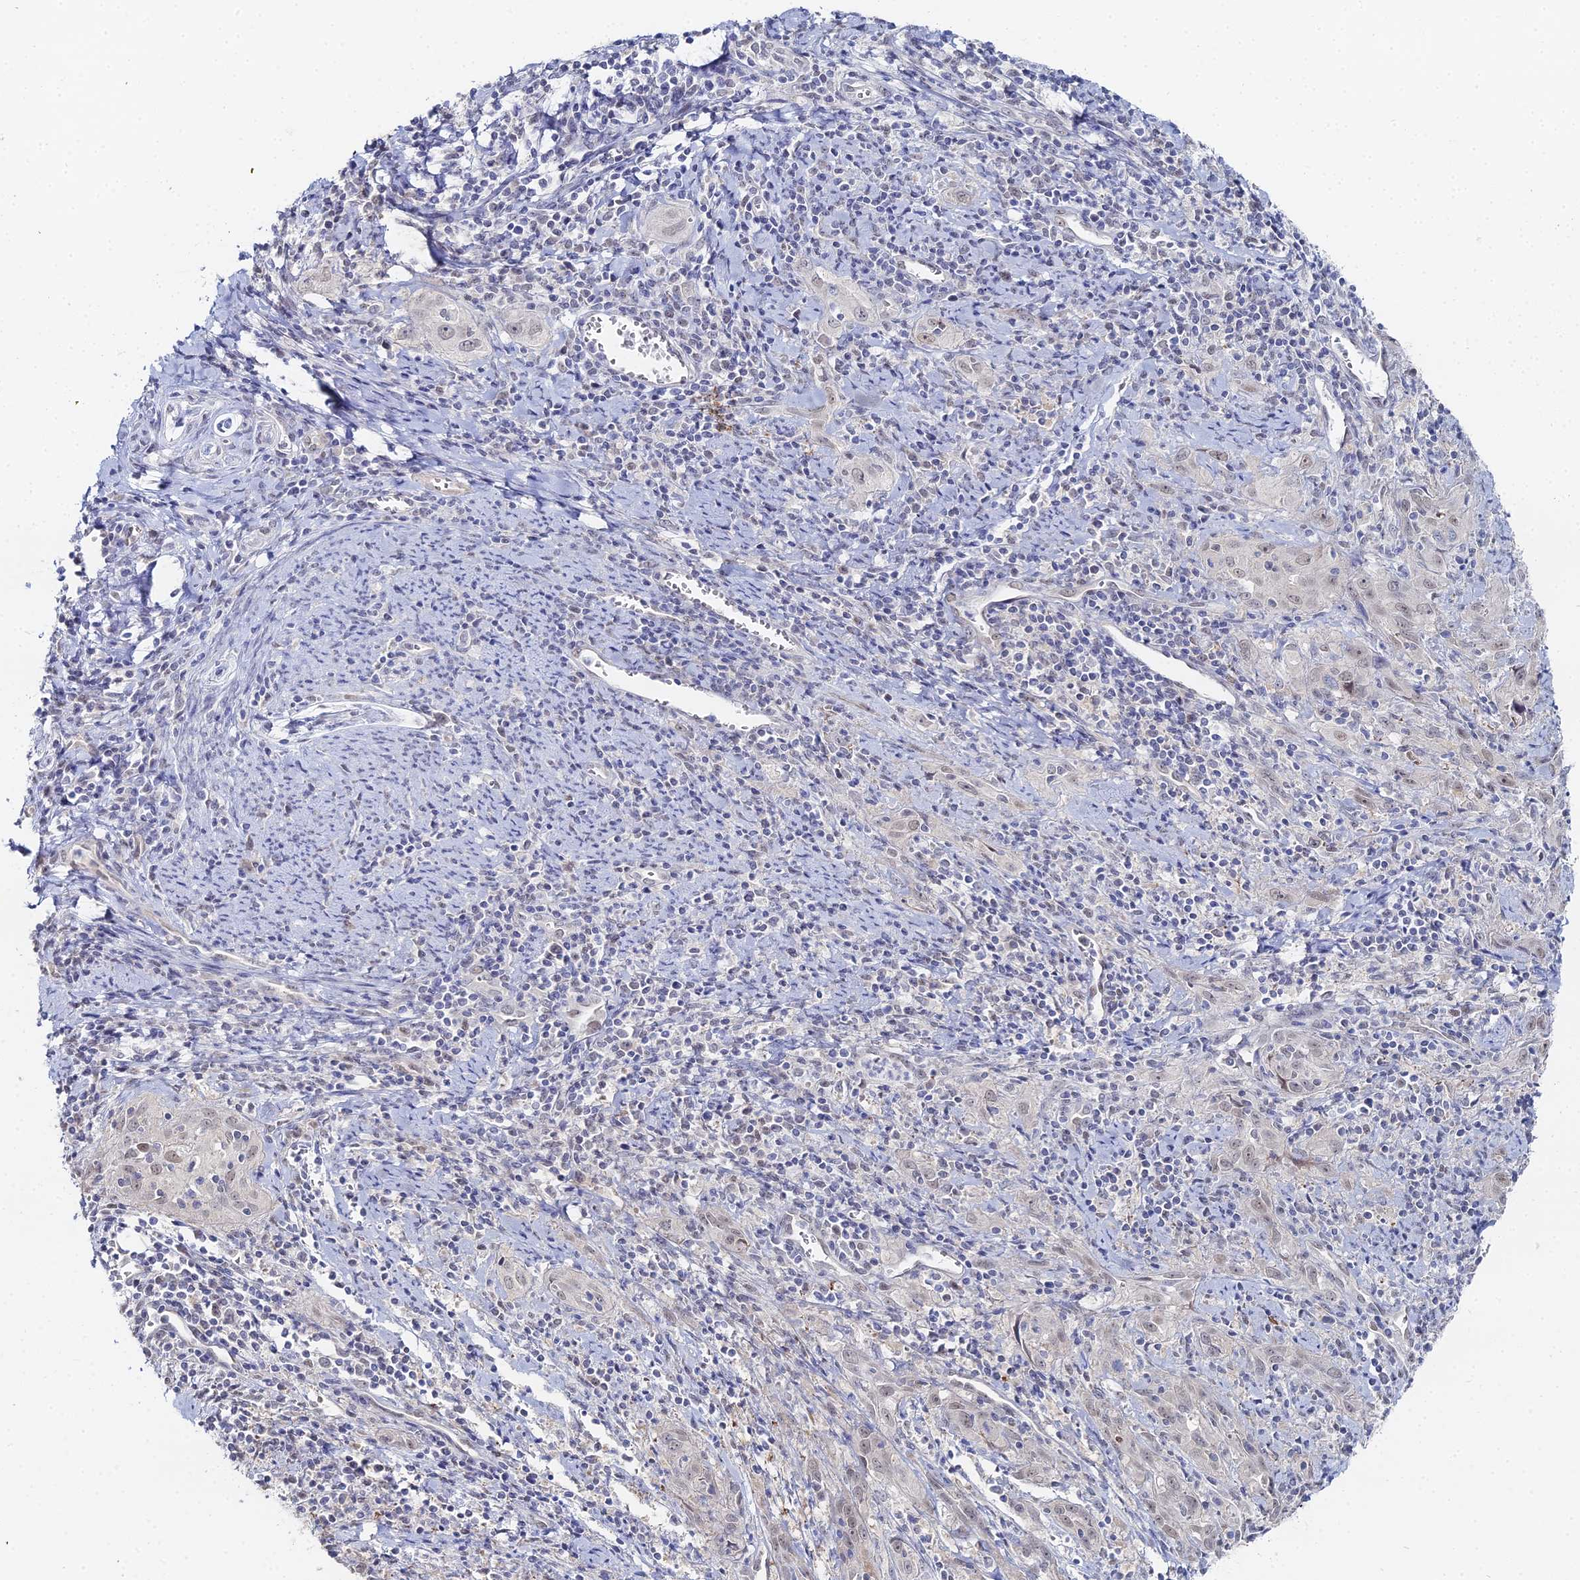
{"staining": {"intensity": "weak", "quantity": ">75%", "location": "nuclear"}, "tissue": "cervical cancer", "cell_type": "Tumor cells", "image_type": "cancer", "snomed": [{"axis": "morphology", "description": "Squamous cell carcinoma, NOS"}, {"axis": "topography", "description": "Cervix"}], "caption": "Tumor cells exhibit weak nuclear positivity in about >75% of cells in squamous cell carcinoma (cervical). (brown staining indicates protein expression, while blue staining denotes nuclei).", "gene": "THAP4", "patient": {"sex": "female", "age": 57}}